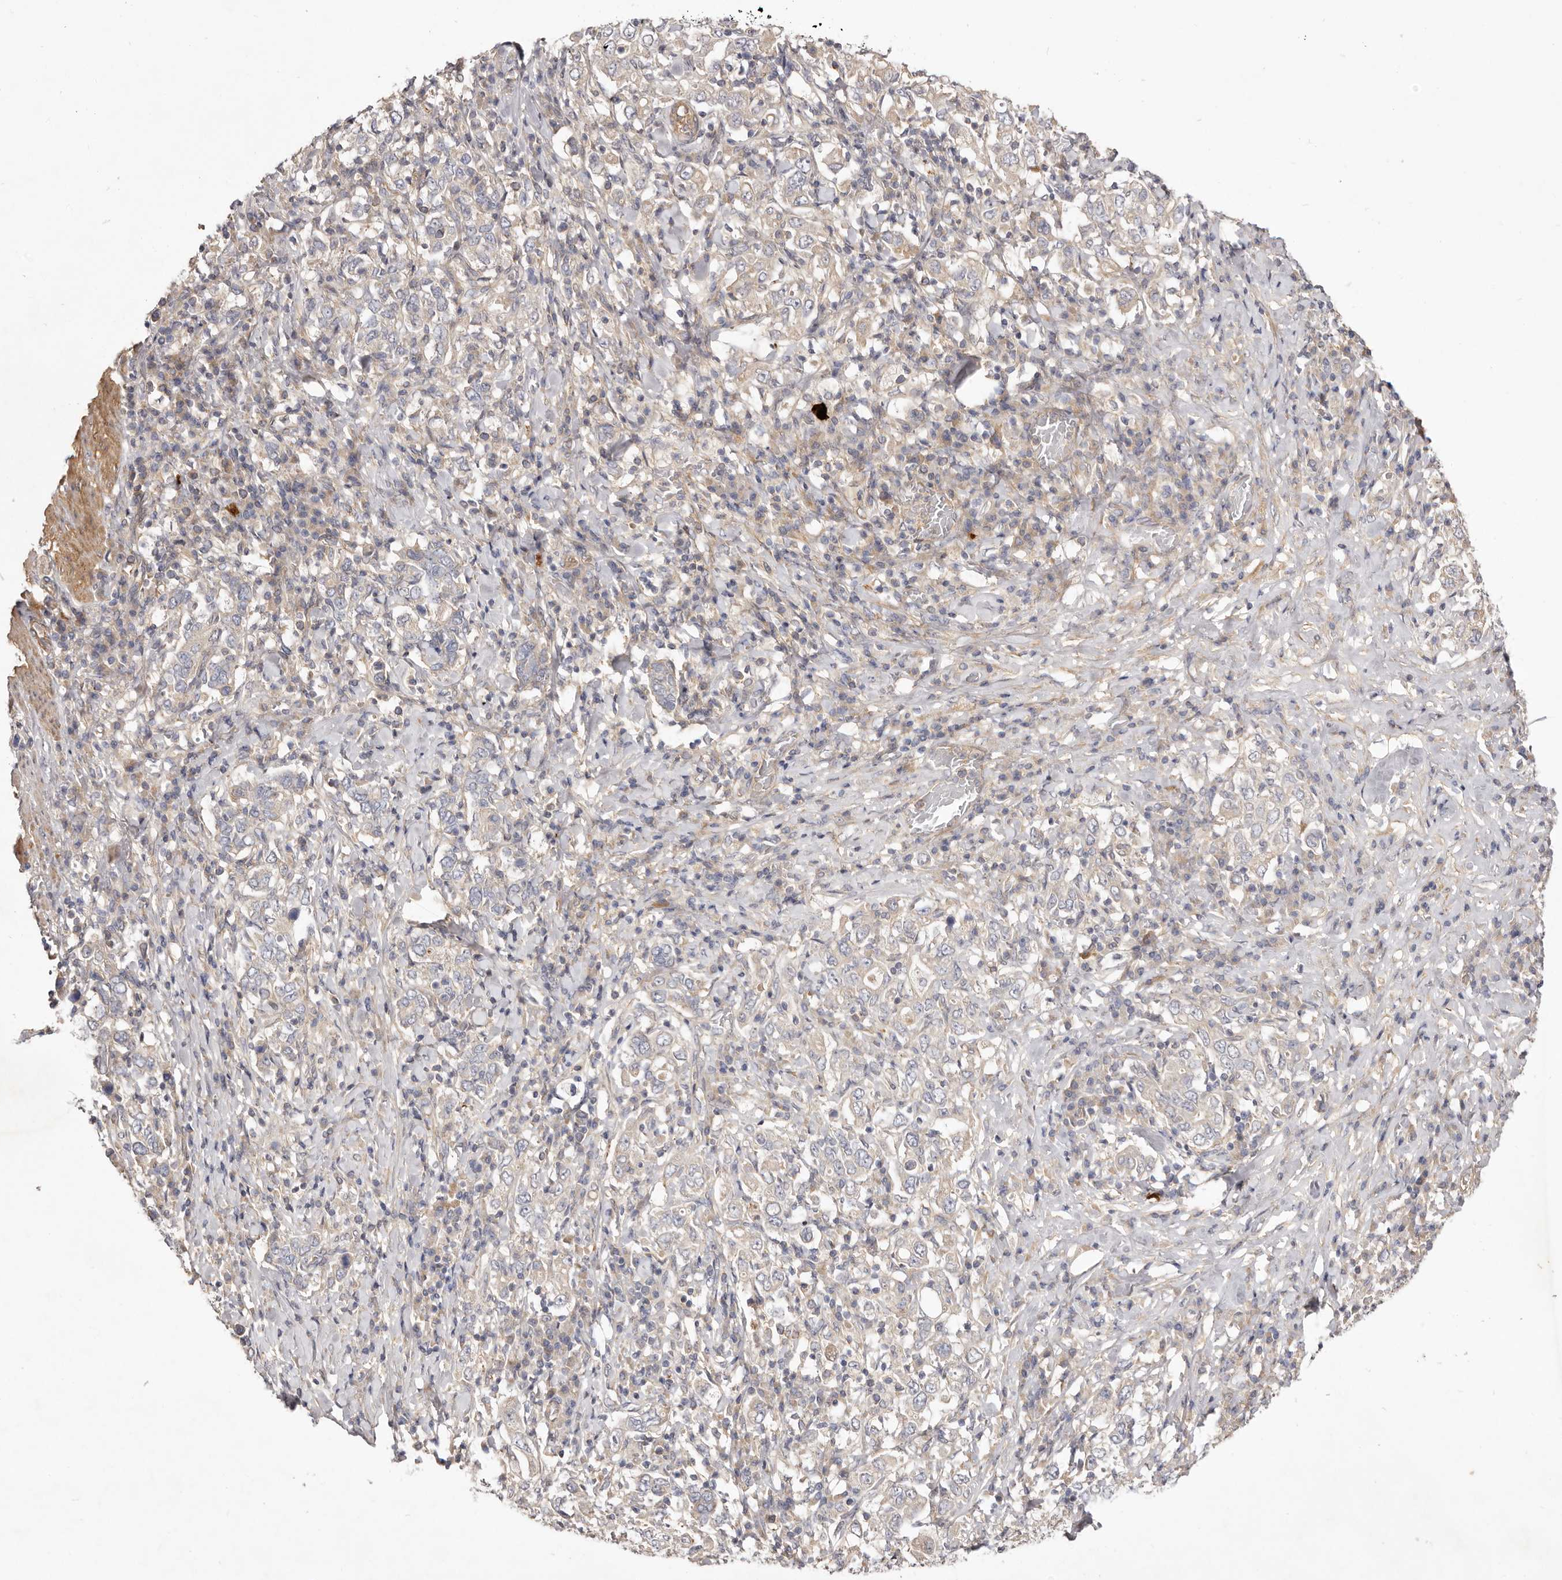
{"staining": {"intensity": "negative", "quantity": "none", "location": "none"}, "tissue": "stomach cancer", "cell_type": "Tumor cells", "image_type": "cancer", "snomed": [{"axis": "morphology", "description": "Adenocarcinoma, NOS"}, {"axis": "topography", "description": "Stomach, upper"}], "caption": "DAB immunohistochemical staining of human stomach cancer demonstrates no significant staining in tumor cells.", "gene": "ADAMTS9", "patient": {"sex": "male", "age": 62}}